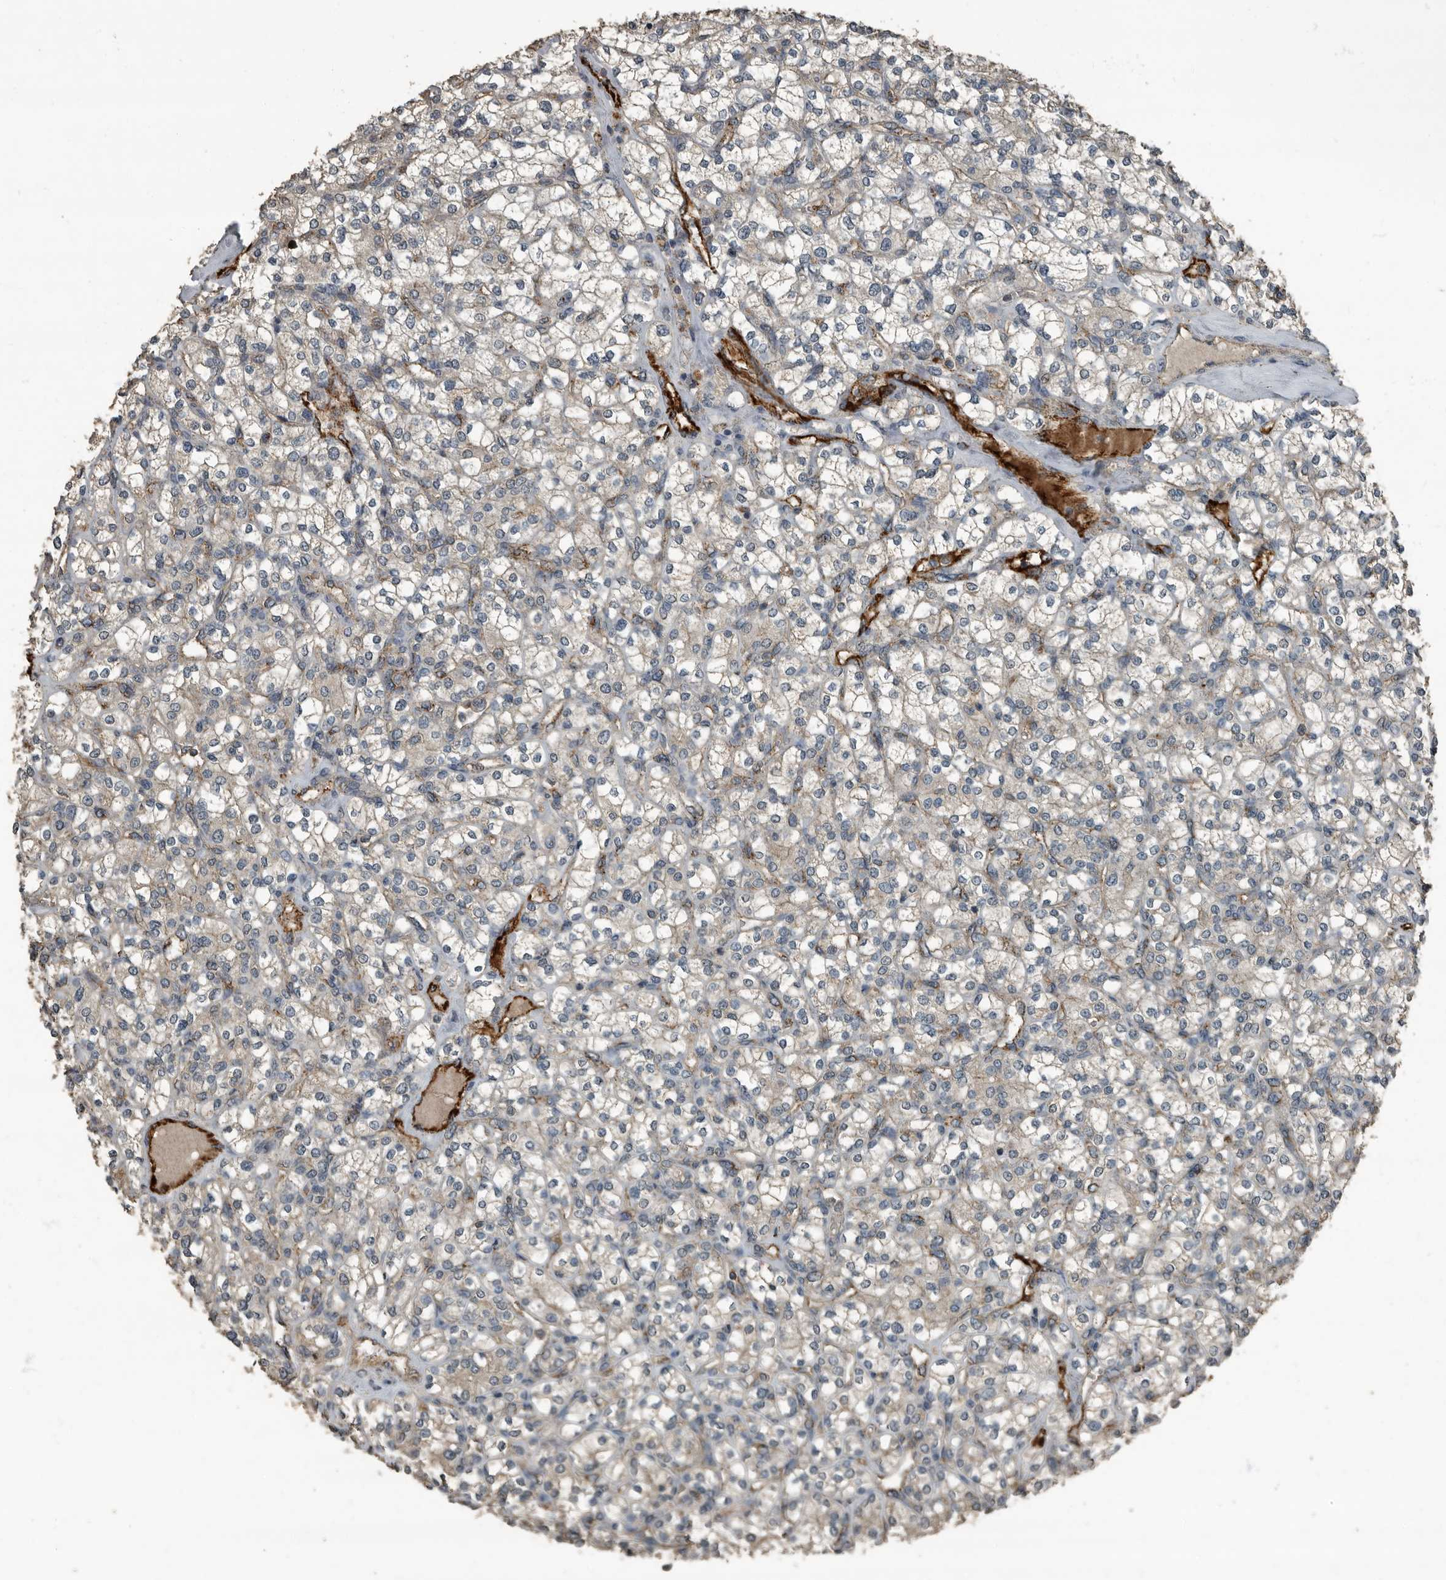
{"staining": {"intensity": "negative", "quantity": "none", "location": "none"}, "tissue": "renal cancer", "cell_type": "Tumor cells", "image_type": "cancer", "snomed": [{"axis": "morphology", "description": "Adenocarcinoma, NOS"}, {"axis": "topography", "description": "Kidney"}], "caption": "Immunohistochemistry (IHC) of human adenocarcinoma (renal) exhibits no expression in tumor cells.", "gene": "IL15RA", "patient": {"sex": "male", "age": 77}}